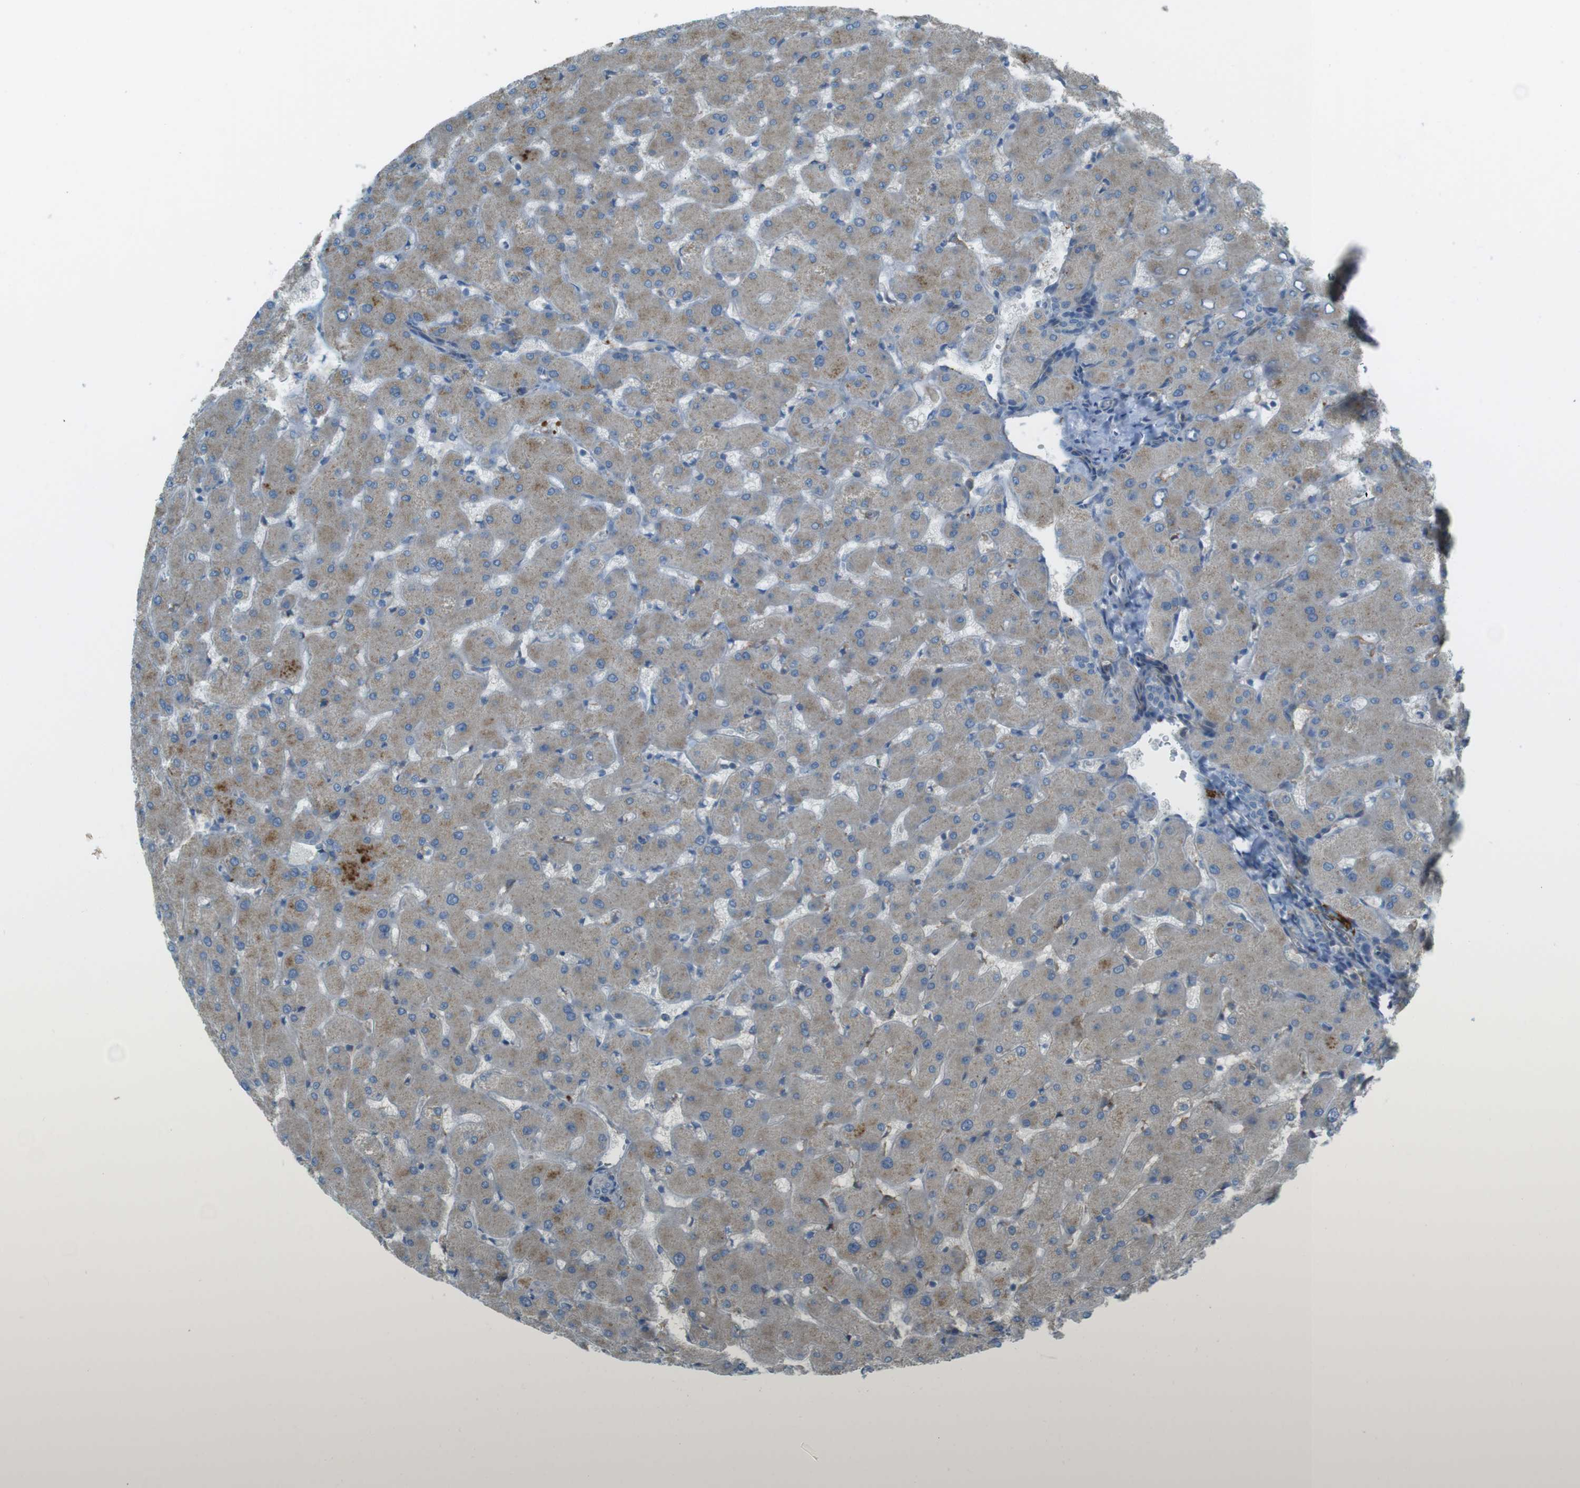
{"staining": {"intensity": "negative", "quantity": "none", "location": "none"}, "tissue": "liver", "cell_type": "Cholangiocytes", "image_type": "normal", "snomed": [{"axis": "morphology", "description": "Normal tissue, NOS"}, {"axis": "topography", "description": "Liver"}], "caption": "The IHC image has no significant staining in cholangiocytes of liver.", "gene": "TMEM41B", "patient": {"sex": "female", "age": 63}}